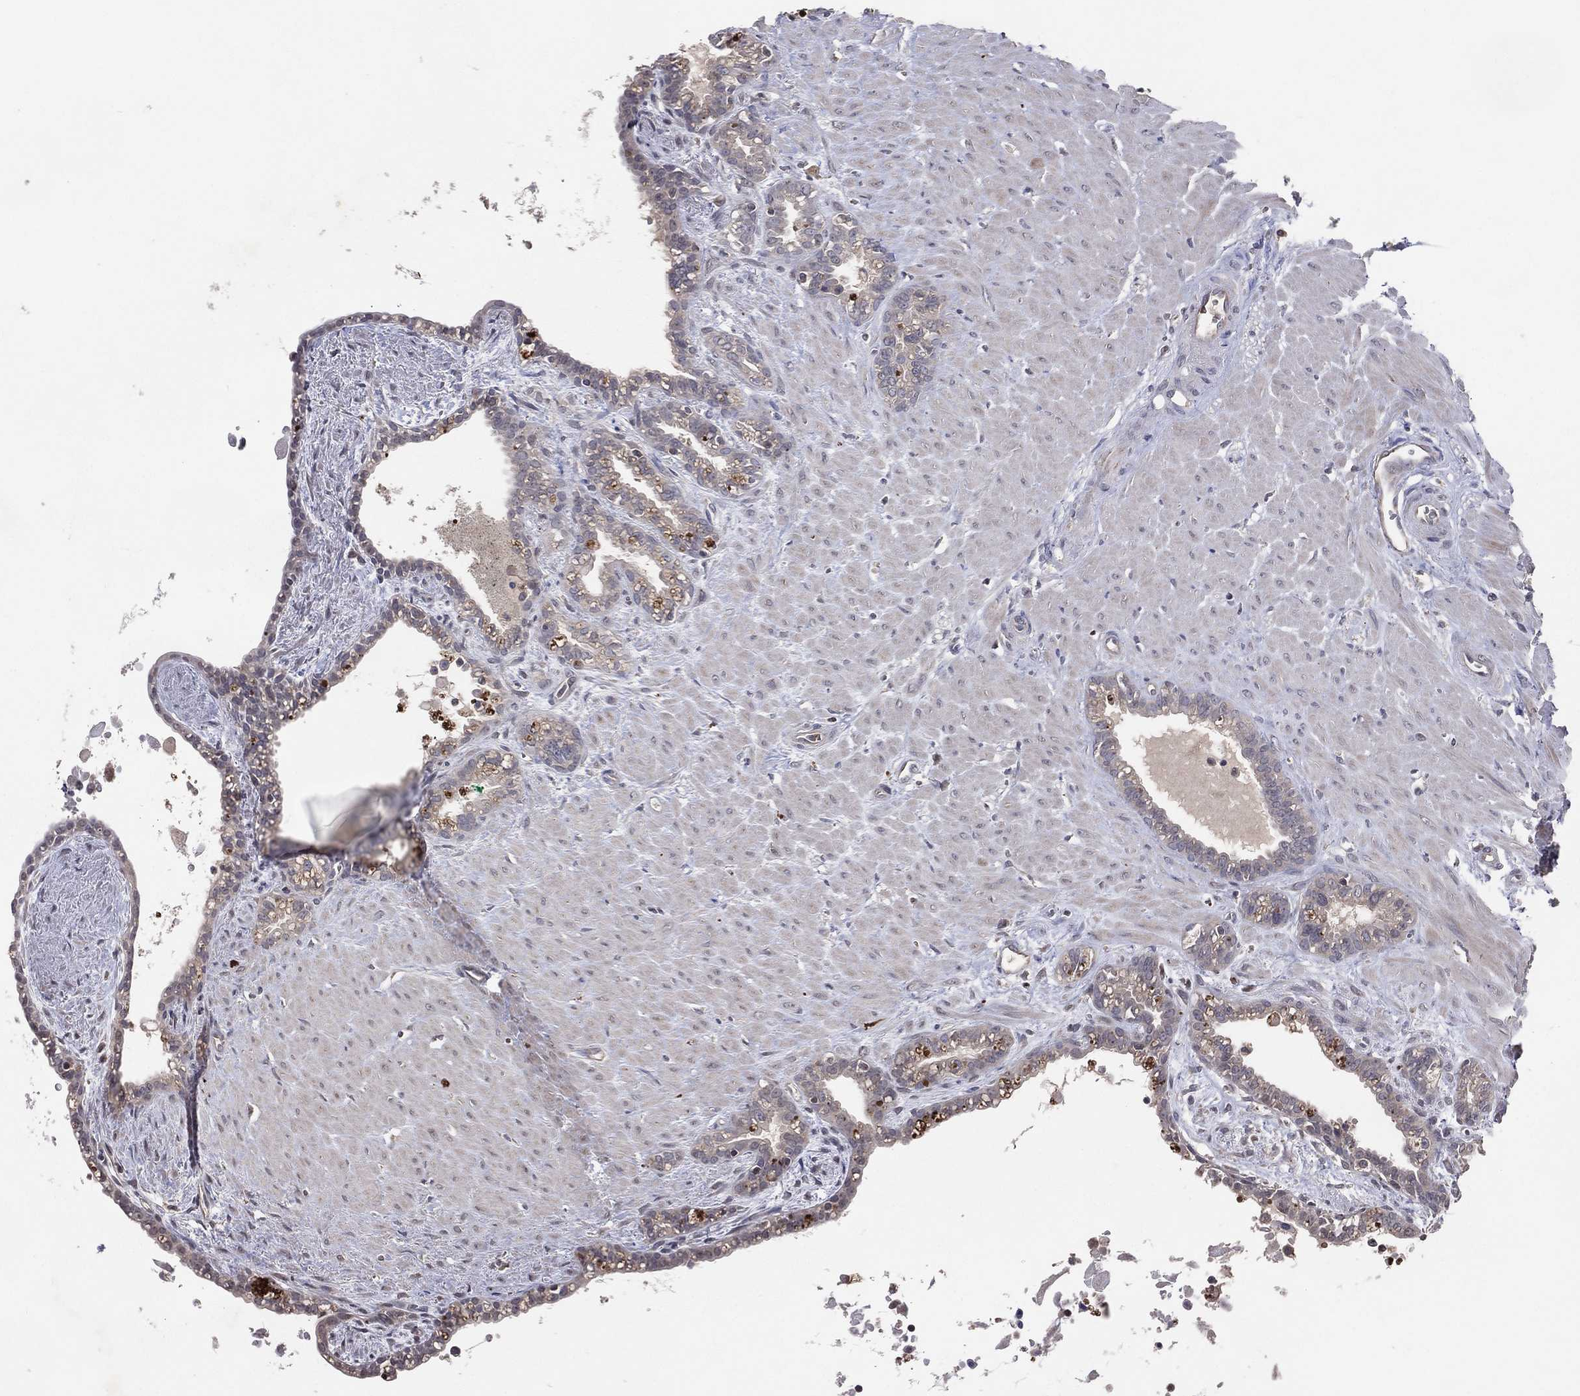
{"staining": {"intensity": "negative", "quantity": "none", "location": "none"}, "tissue": "seminal vesicle", "cell_type": "Glandular cells", "image_type": "normal", "snomed": [{"axis": "morphology", "description": "Normal tissue, NOS"}, {"axis": "morphology", "description": "Urothelial carcinoma, NOS"}, {"axis": "topography", "description": "Urinary bladder"}, {"axis": "topography", "description": "Seminal veicle"}], "caption": "IHC of unremarkable seminal vesicle displays no staining in glandular cells.", "gene": "DNAH7", "patient": {"sex": "male", "age": 76}}